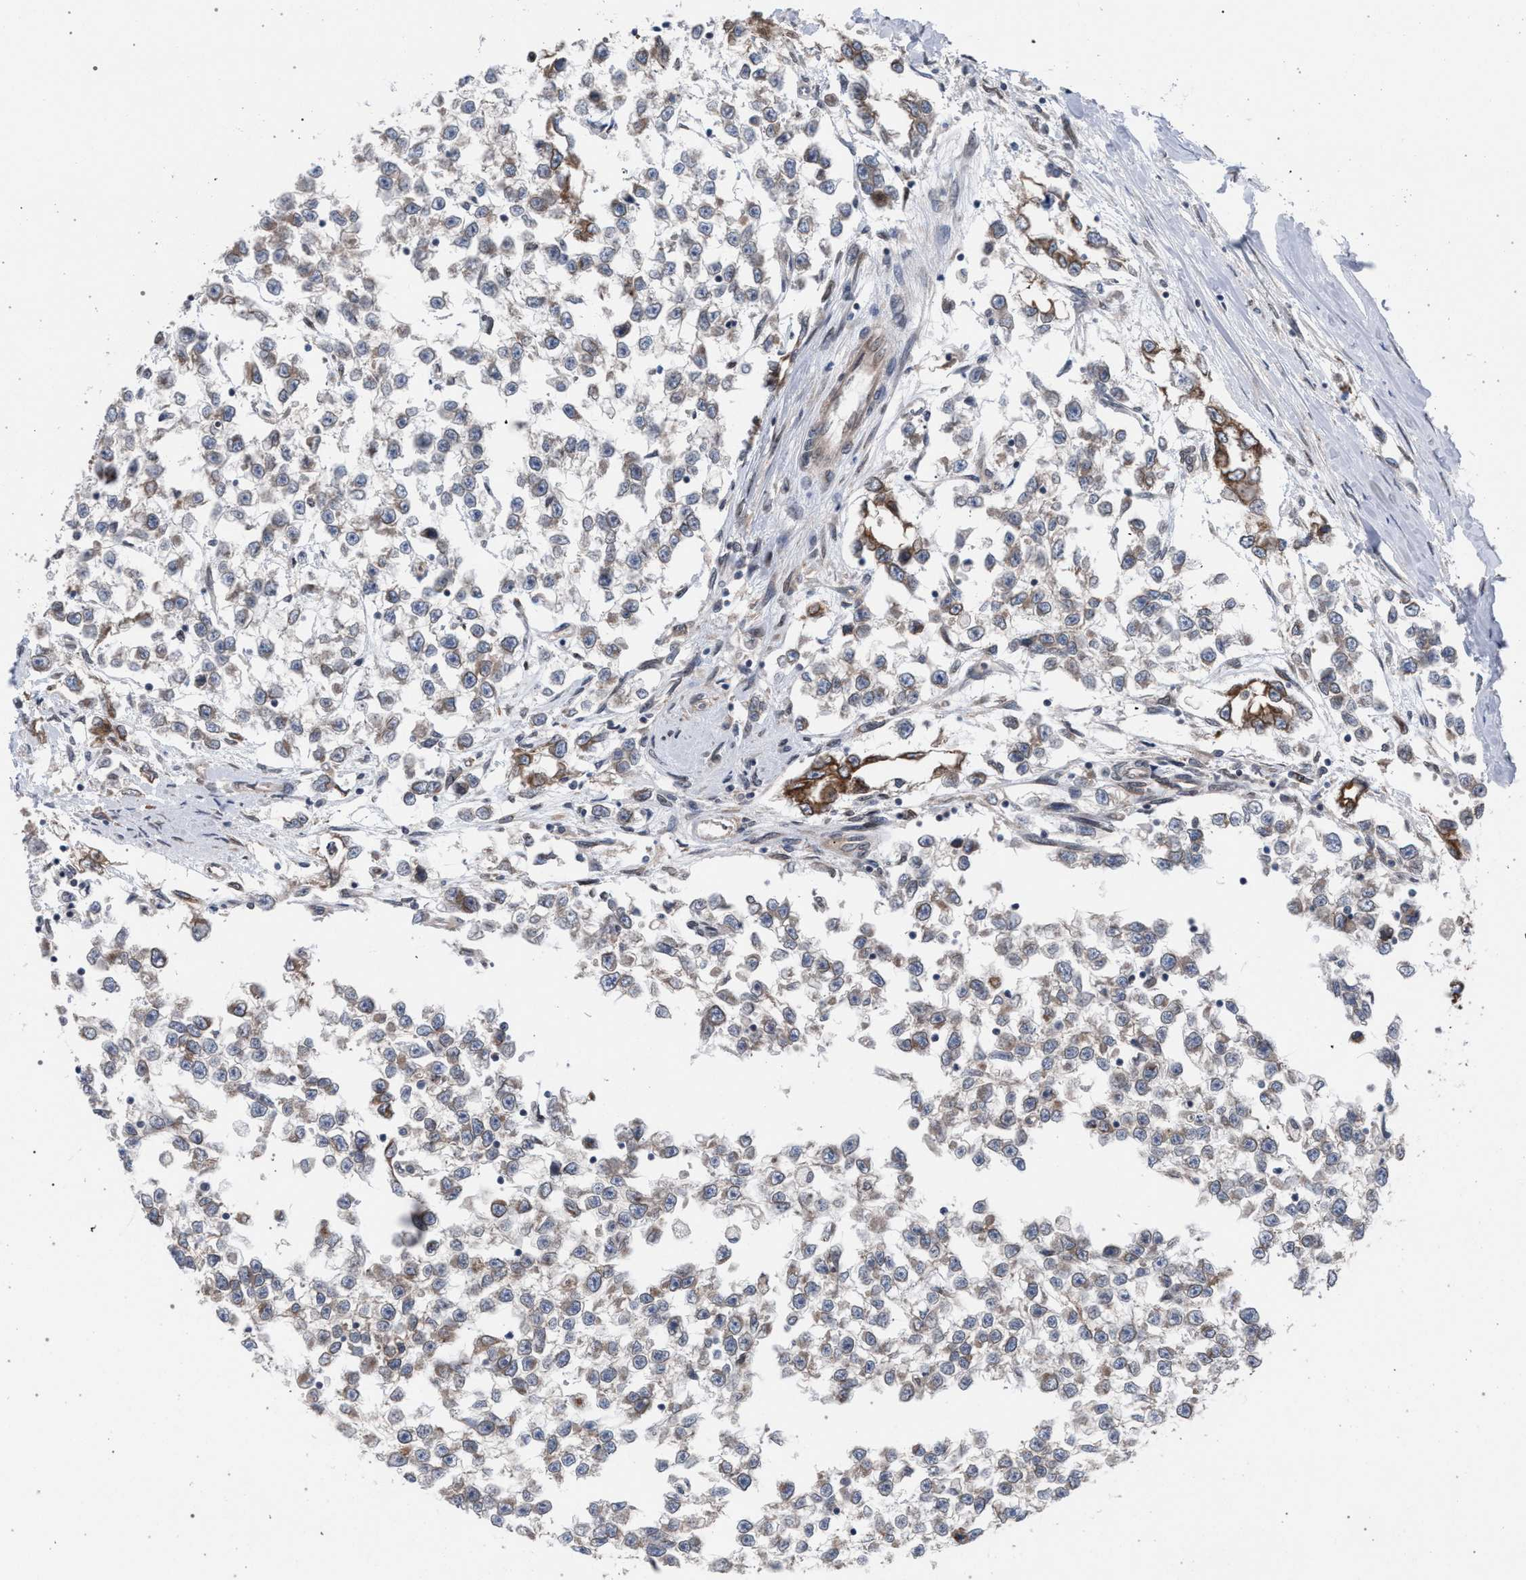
{"staining": {"intensity": "moderate", "quantity": "<25%", "location": "cytoplasmic/membranous"}, "tissue": "testis cancer", "cell_type": "Tumor cells", "image_type": "cancer", "snomed": [{"axis": "morphology", "description": "Seminoma, NOS"}, {"axis": "morphology", "description": "Carcinoma, Embryonal, NOS"}, {"axis": "topography", "description": "Testis"}], "caption": "Tumor cells show moderate cytoplasmic/membranous staining in approximately <25% of cells in embryonal carcinoma (testis). The staining is performed using DAB (3,3'-diaminobenzidine) brown chromogen to label protein expression. The nuclei are counter-stained blue using hematoxylin.", "gene": "ARPC5L", "patient": {"sex": "male", "age": 51}}